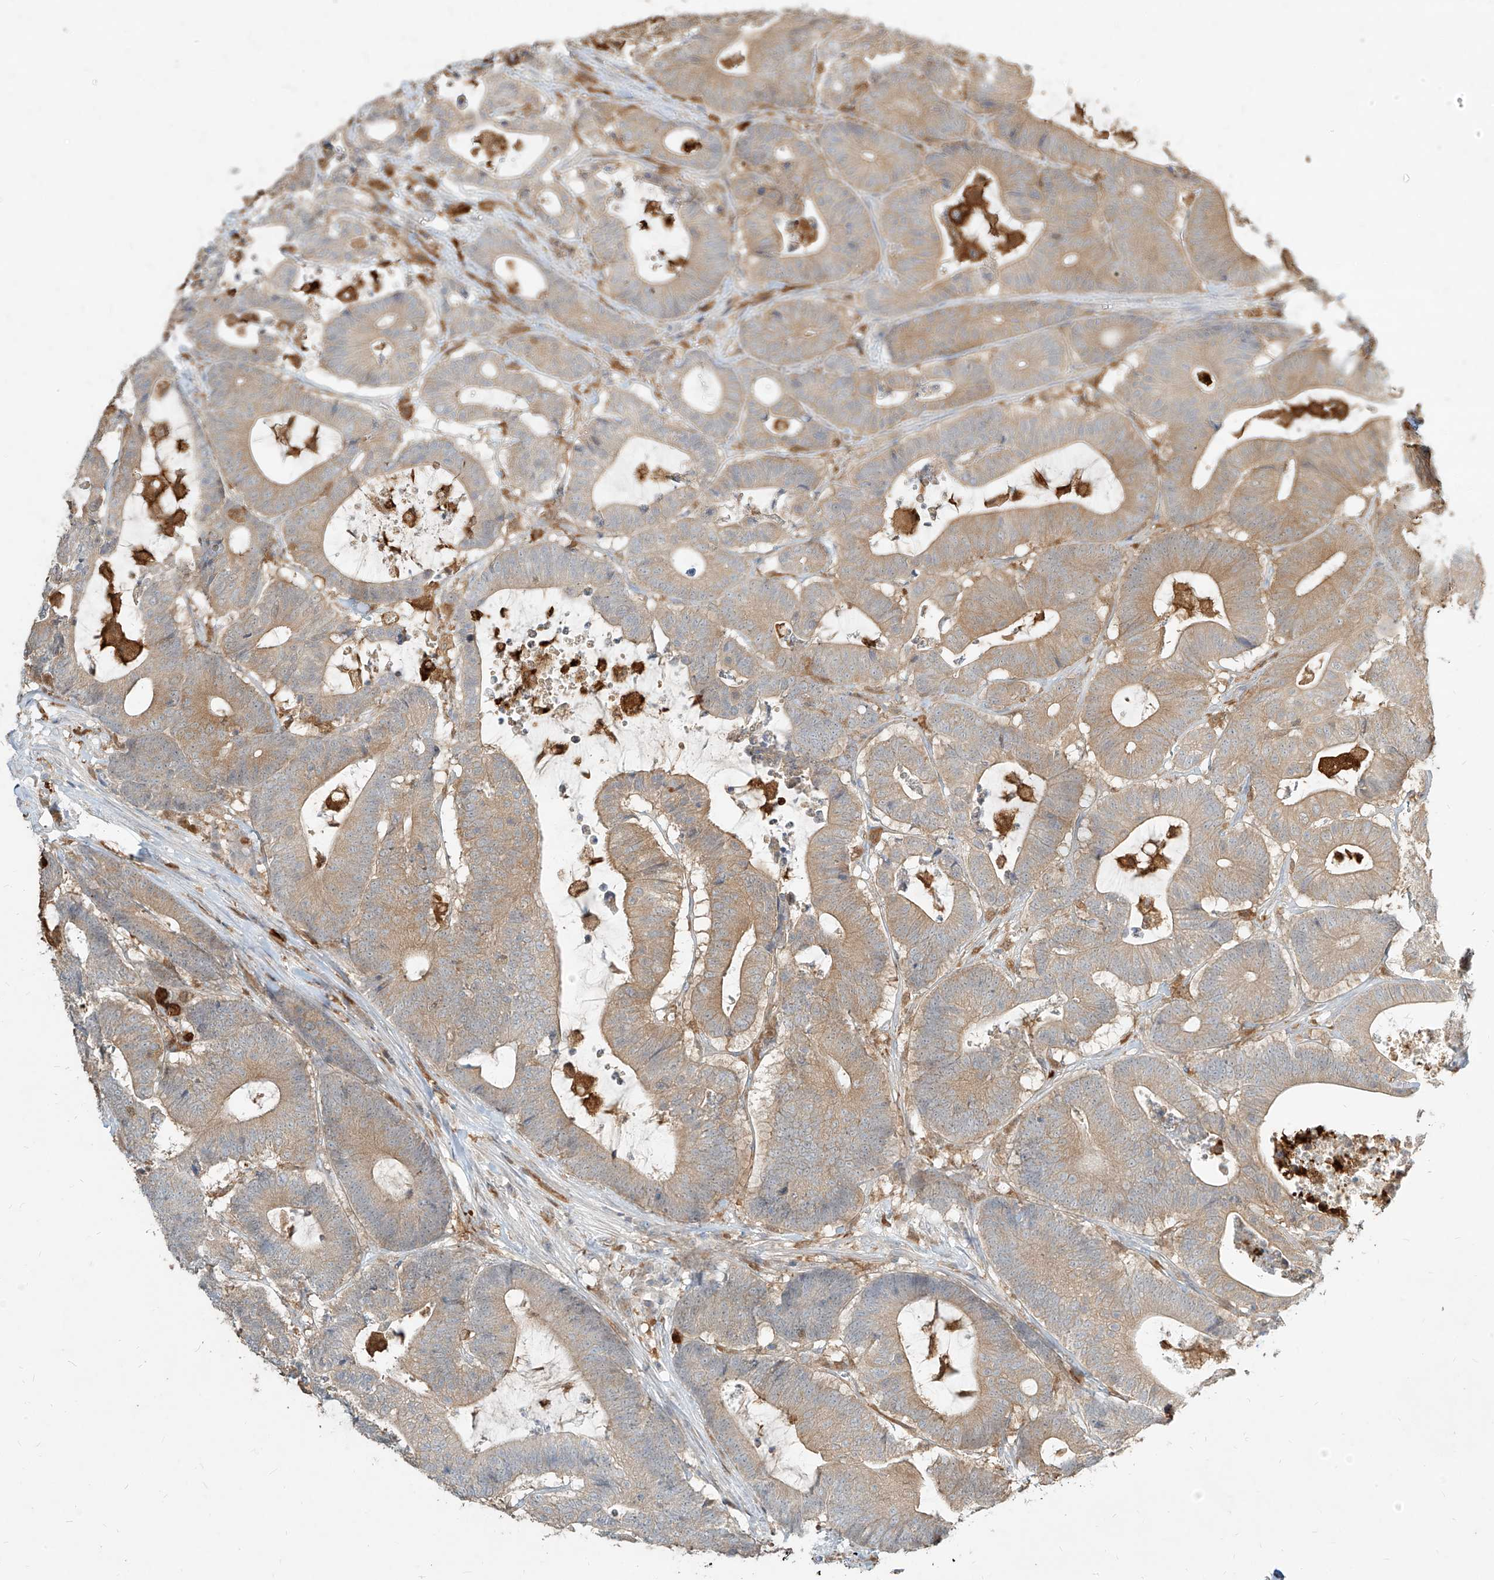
{"staining": {"intensity": "moderate", "quantity": "25%-75%", "location": "cytoplasmic/membranous"}, "tissue": "colorectal cancer", "cell_type": "Tumor cells", "image_type": "cancer", "snomed": [{"axis": "morphology", "description": "Adenocarcinoma, NOS"}, {"axis": "topography", "description": "Colon"}], "caption": "Protein staining exhibits moderate cytoplasmic/membranous expression in about 25%-75% of tumor cells in colorectal cancer.", "gene": "PGD", "patient": {"sex": "female", "age": 84}}